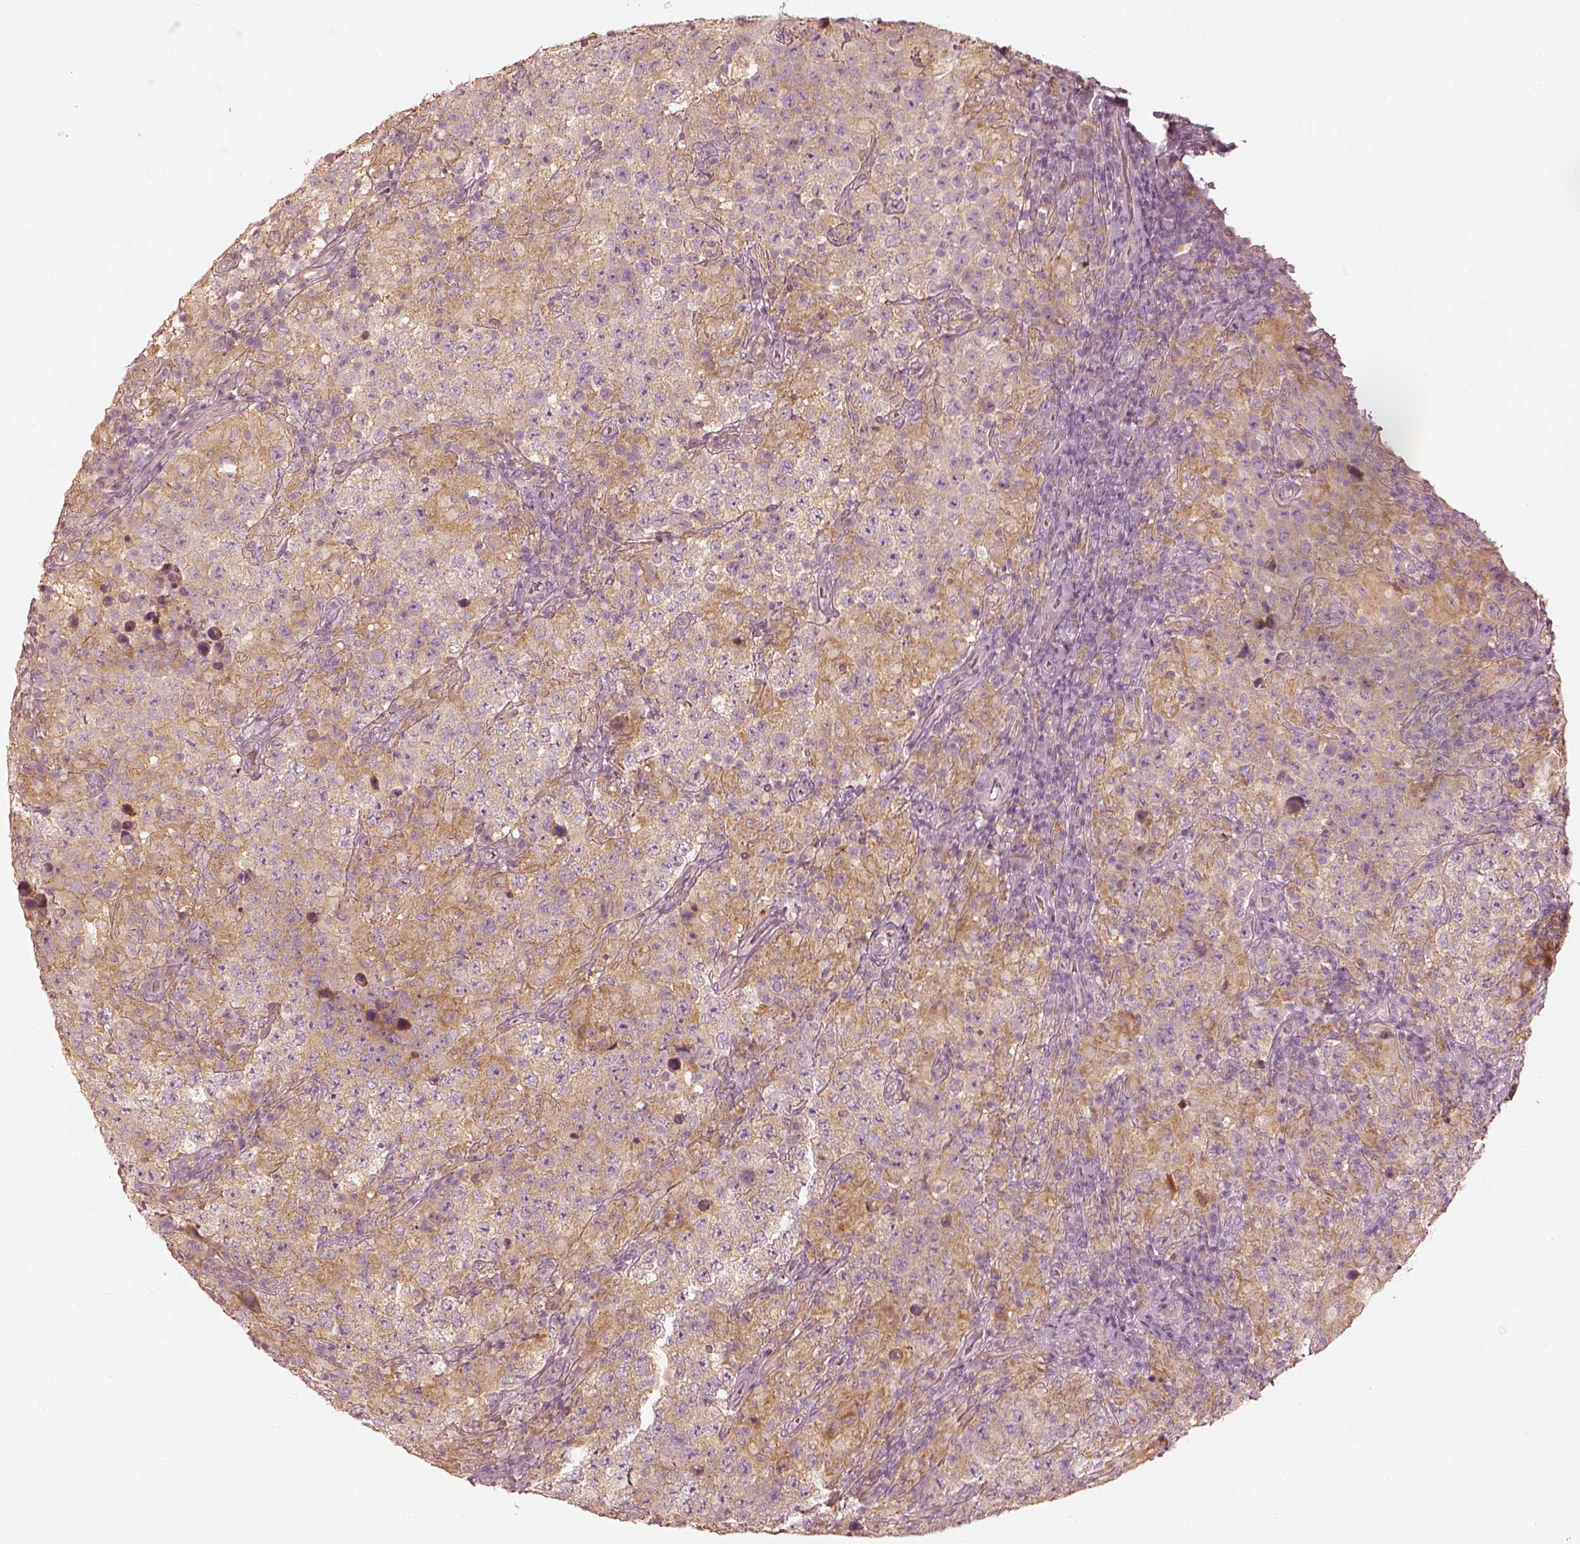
{"staining": {"intensity": "negative", "quantity": "none", "location": "none"}, "tissue": "testis cancer", "cell_type": "Tumor cells", "image_type": "cancer", "snomed": [{"axis": "morphology", "description": "Seminoma, NOS"}, {"axis": "morphology", "description": "Carcinoma, Embryonal, NOS"}, {"axis": "topography", "description": "Testis"}], "caption": "High power microscopy image of an IHC image of seminoma (testis), revealing no significant staining in tumor cells.", "gene": "FMNL2", "patient": {"sex": "male", "age": 41}}